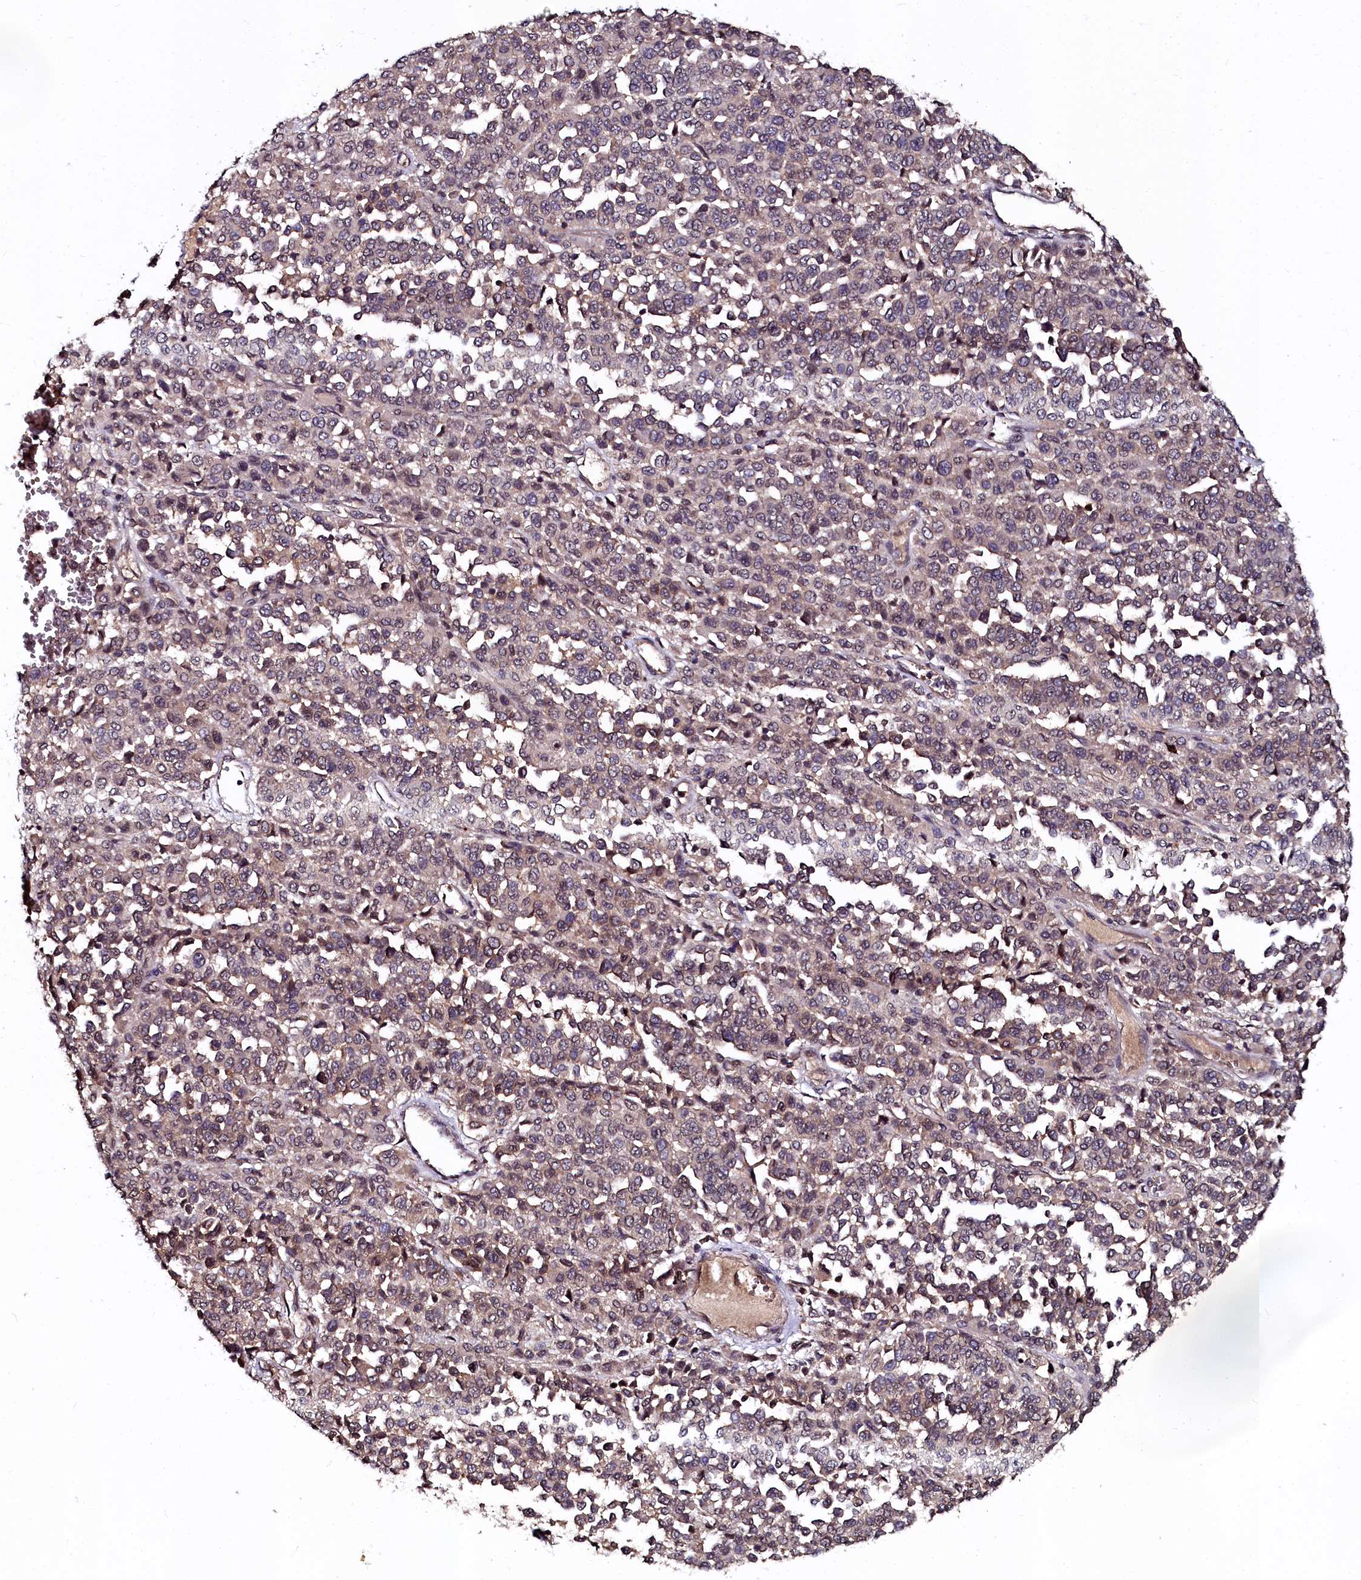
{"staining": {"intensity": "weak", "quantity": "<25%", "location": "cytoplasmic/membranous"}, "tissue": "melanoma", "cell_type": "Tumor cells", "image_type": "cancer", "snomed": [{"axis": "morphology", "description": "Malignant melanoma, Metastatic site"}, {"axis": "topography", "description": "Pancreas"}], "caption": "Histopathology image shows no protein expression in tumor cells of malignant melanoma (metastatic site) tissue.", "gene": "N4BP1", "patient": {"sex": "female", "age": 30}}